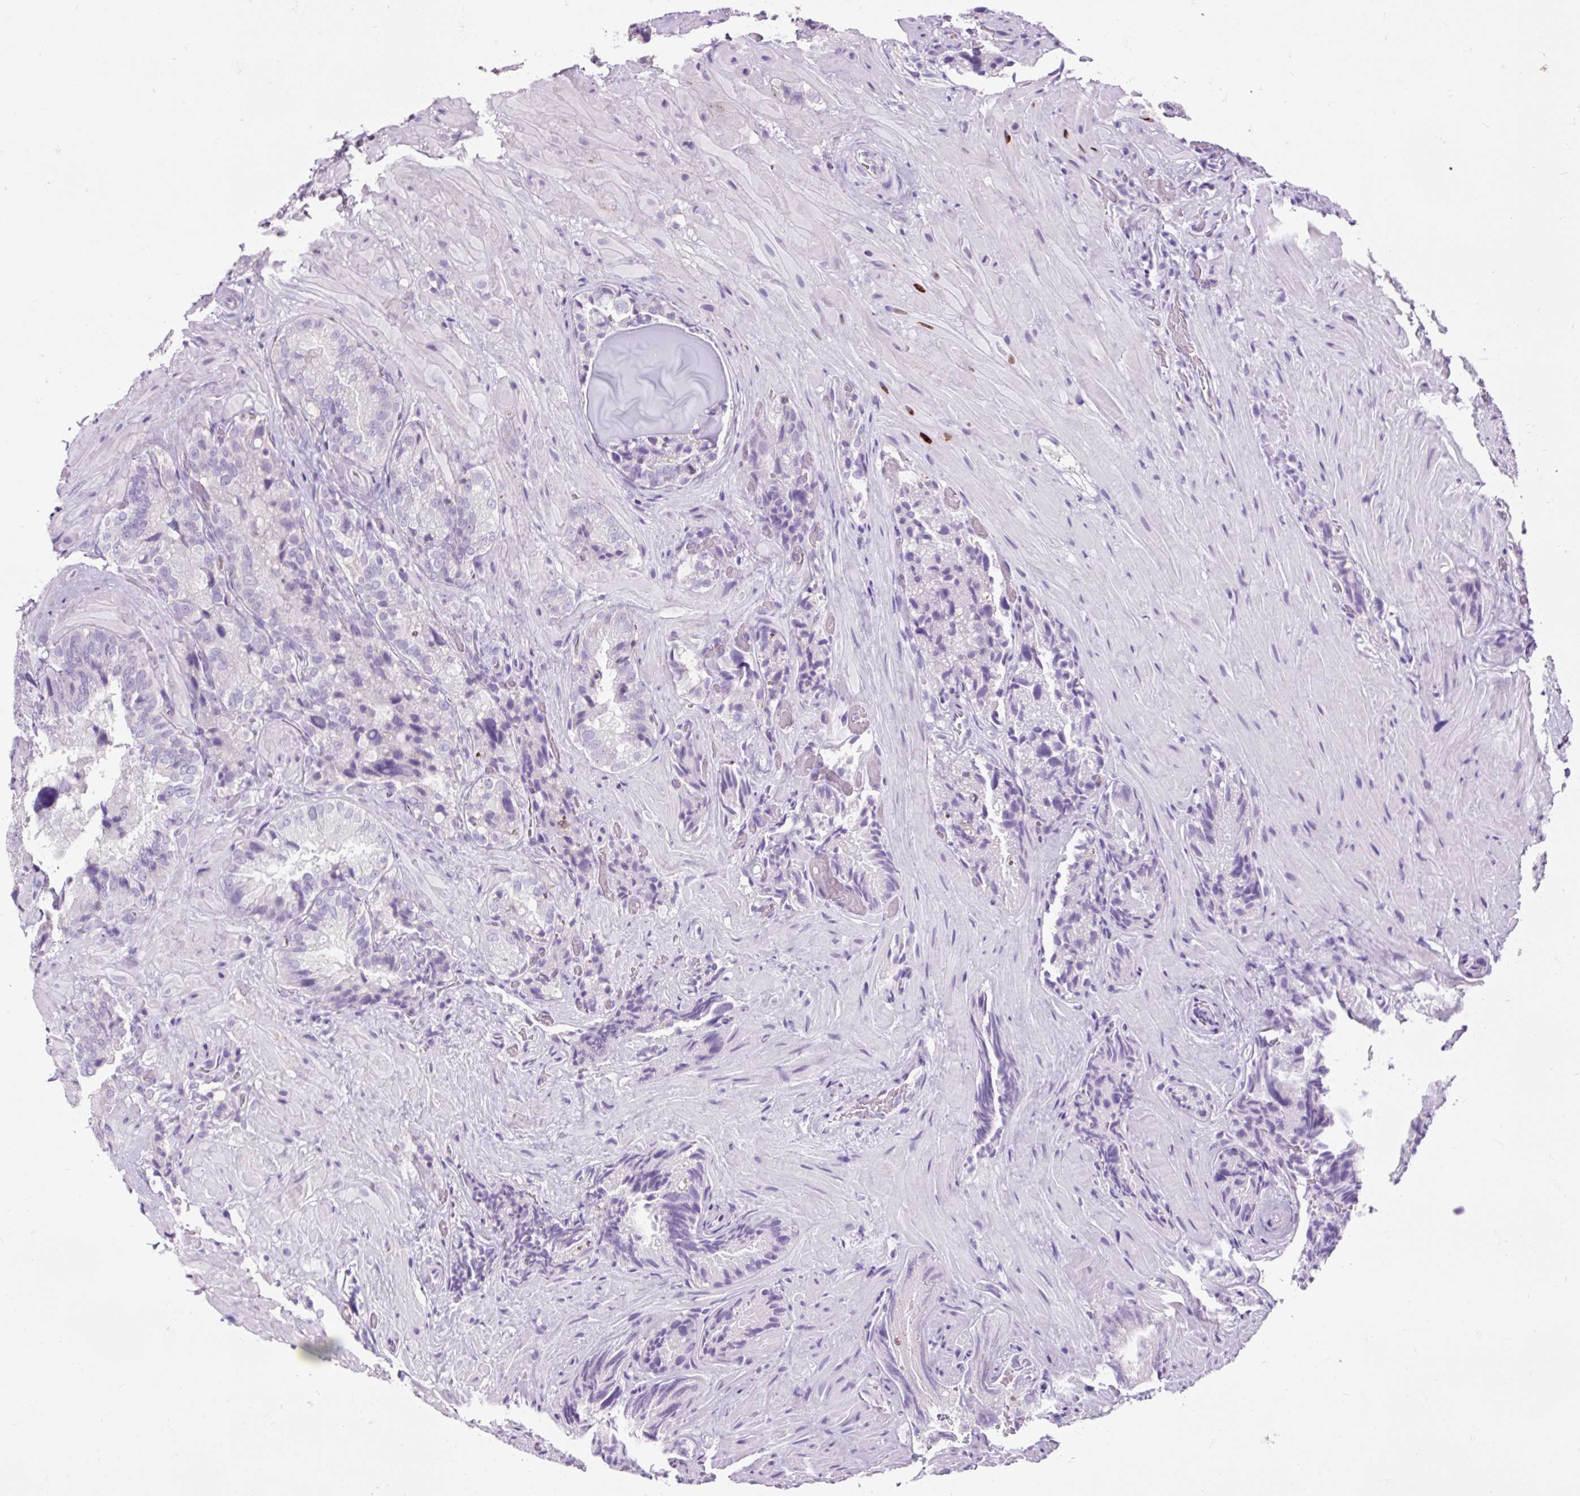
{"staining": {"intensity": "negative", "quantity": "none", "location": "none"}, "tissue": "seminal vesicle", "cell_type": "Glandular cells", "image_type": "normal", "snomed": [{"axis": "morphology", "description": "Normal tissue, NOS"}, {"axis": "topography", "description": "Prostate and seminal vesicle, NOS"}, {"axis": "topography", "description": "Prostate"}, {"axis": "topography", "description": "Seminal veicle"}], "caption": "Image shows no protein positivity in glandular cells of unremarkable seminal vesicle. (DAB IHC visualized using brightfield microscopy, high magnification).", "gene": "OR10A7", "patient": {"sex": "male", "age": 67}}